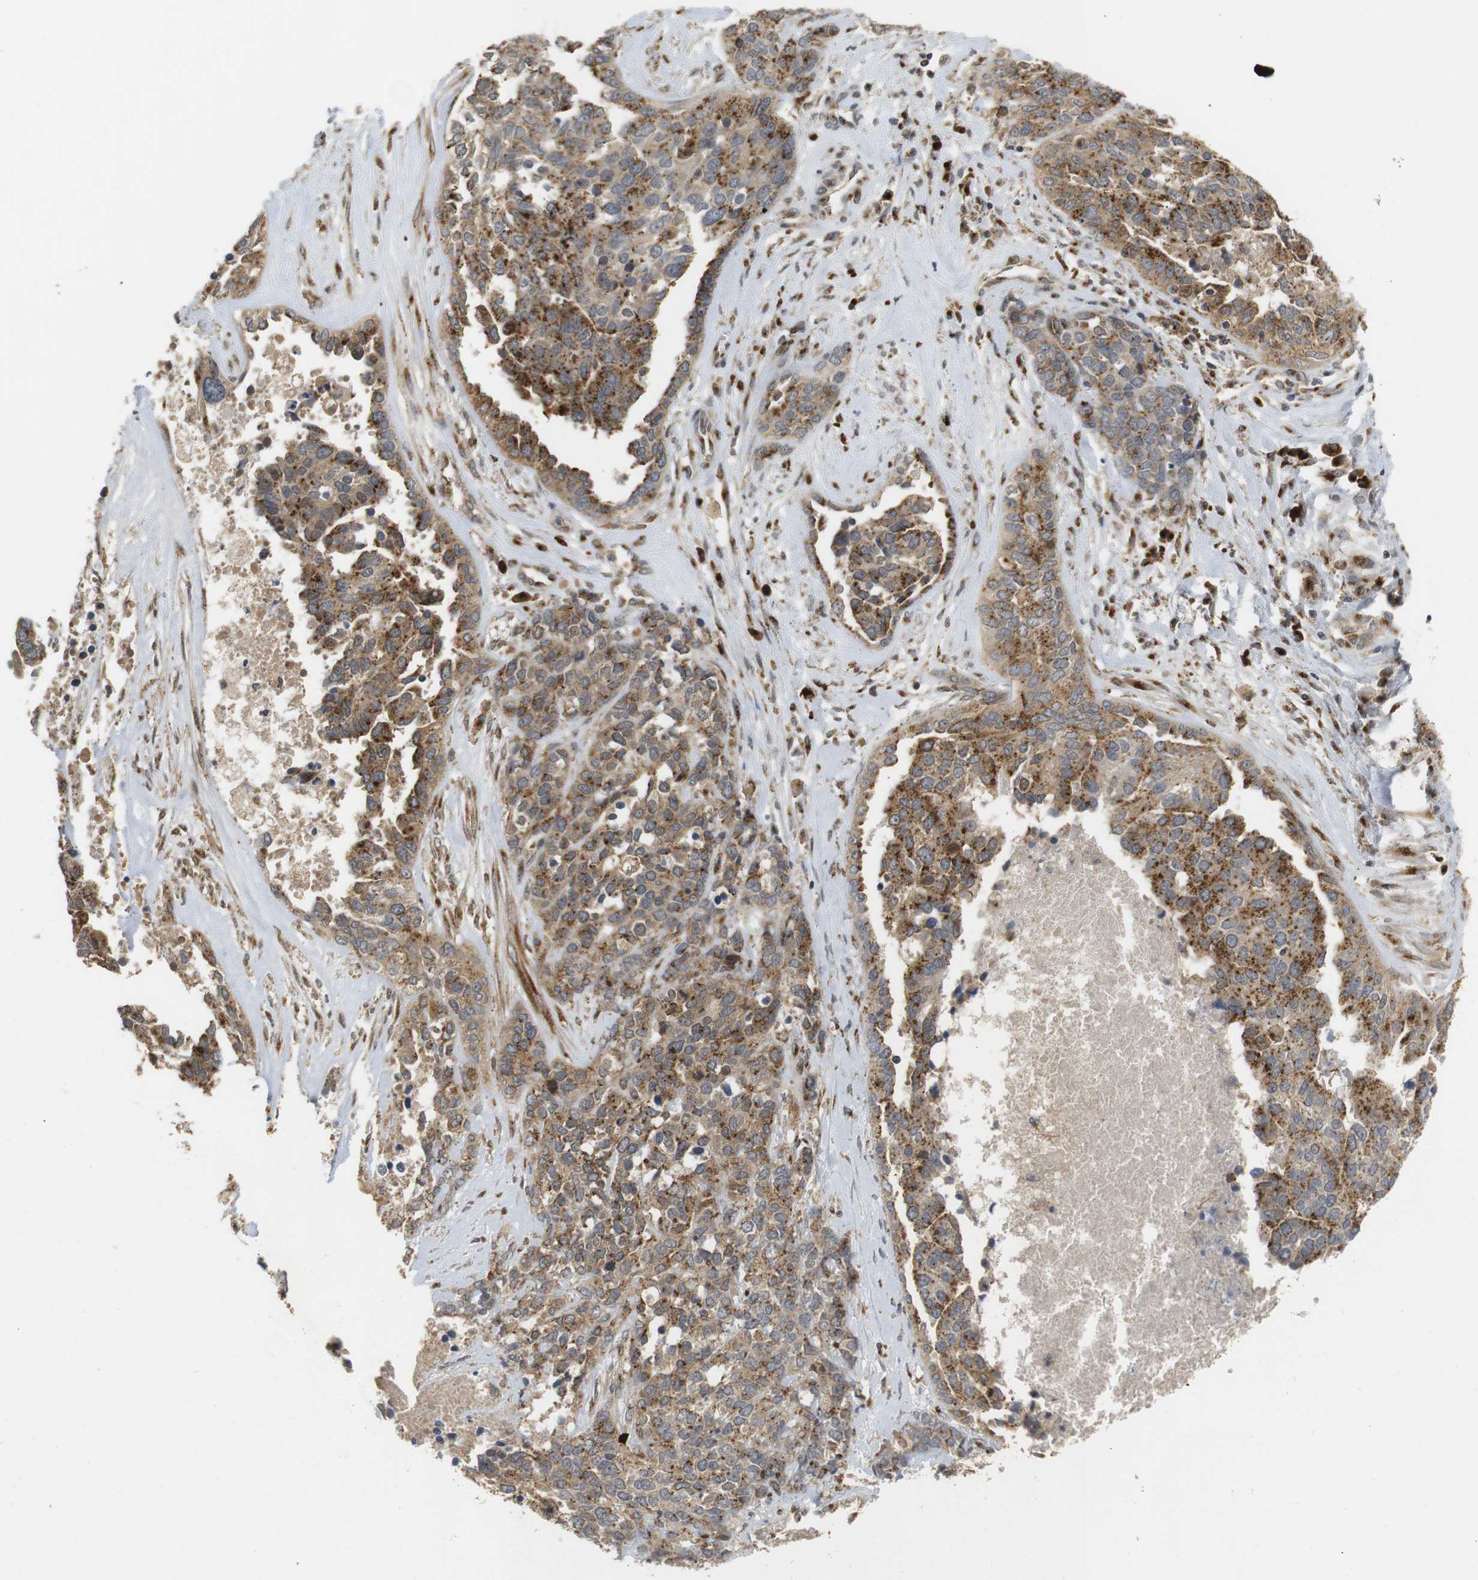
{"staining": {"intensity": "moderate", "quantity": ">75%", "location": "cytoplasmic/membranous"}, "tissue": "ovarian cancer", "cell_type": "Tumor cells", "image_type": "cancer", "snomed": [{"axis": "morphology", "description": "Cystadenocarcinoma, serous, NOS"}, {"axis": "topography", "description": "Ovary"}], "caption": "Serous cystadenocarcinoma (ovarian) stained with DAB (3,3'-diaminobenzidine) immunohistochemistry (IHC) shows medium levels of moderate cytoplasmic/membranous expression in approximately >75% of tumor cells. The staining was performed using DAB (3,3'-diaminobenzidine) to visualize the protein expression in brown, while the nuclei were stained in blue with hematoxylin (Magnification: 20x).", "gene": "ZFPL1", "patient": {"sex": "female", "age": 44}}